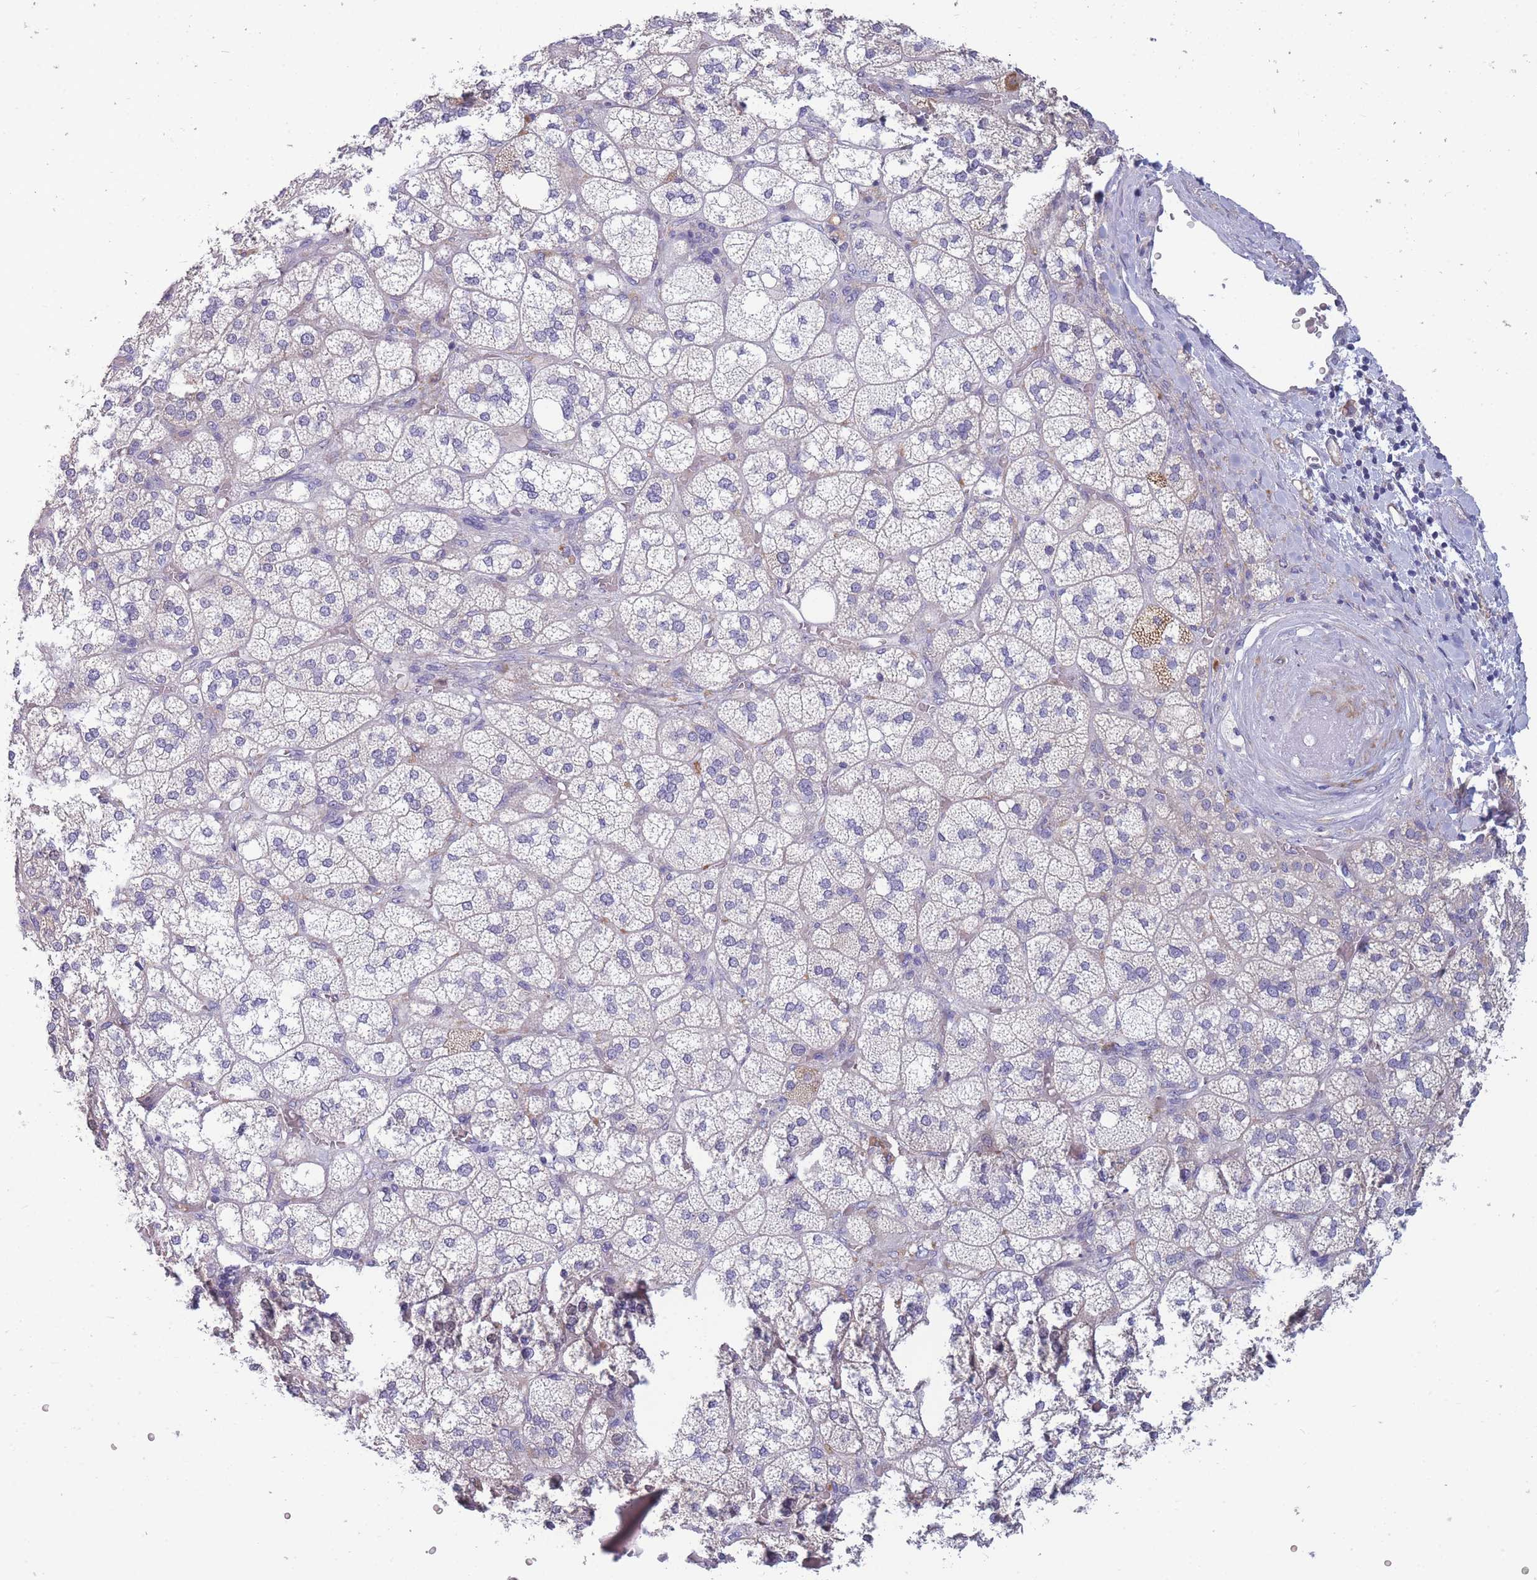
{"staining": {"intensity": "weak", "quantity": "<25%", "location": "cytoplasmic/membranous"}, "tissue": "adrenal gland", "cell_type": "Glandular cells", "image_type": "normal", "snomed": [{"axis": "morphology", "description": "Normal tissue, NOS"}, {"axis": "topography", "description": "Adrenal gland"}], "caption": "The image displays no staining of glandular cells in benign adrenal gland.", "gene": "NDUFAF6", "patient": {"sex": "male", "age": 61}}